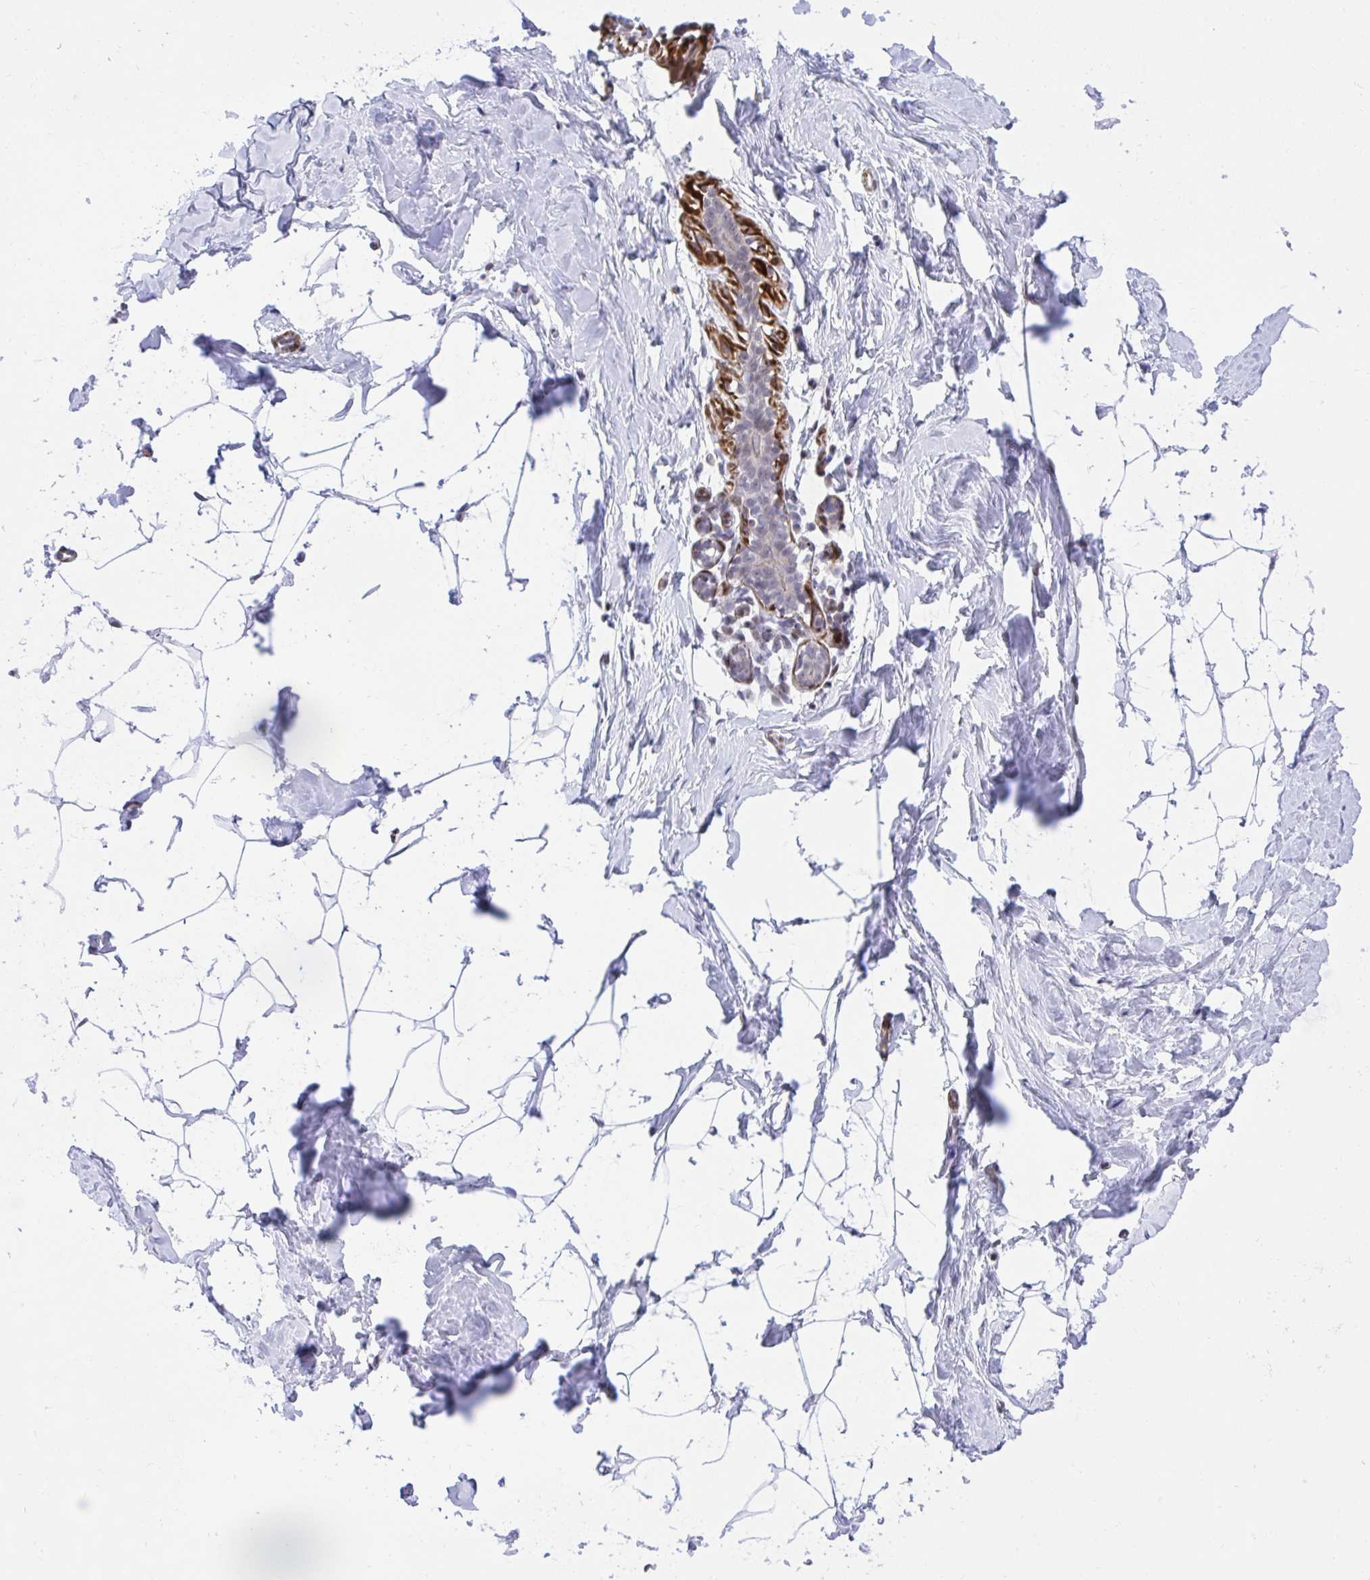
{"staining": {"intensity": "negative", "quantity": "none", "location": "none"}, "tissue": "breast", "cell_type": "Adipocytes", "image_type": "normal", "snomed": [{"axis": "morphology", "description": "Normal tissue, NOS"}, {"axis": "topography", "description": "Breast"}], "caption": "High magnification brightfield microscopy of normal breast stained with DAB (brown) and counterstained with hematoxylin (blue): adipocytes show no significant staining. (DAB (3,3'-diaminobenzidine) immunohistochemistry with hematoxylin counter stain).", "gene": "KCNN4", "patient": {"sex": "female", "age": 32}}